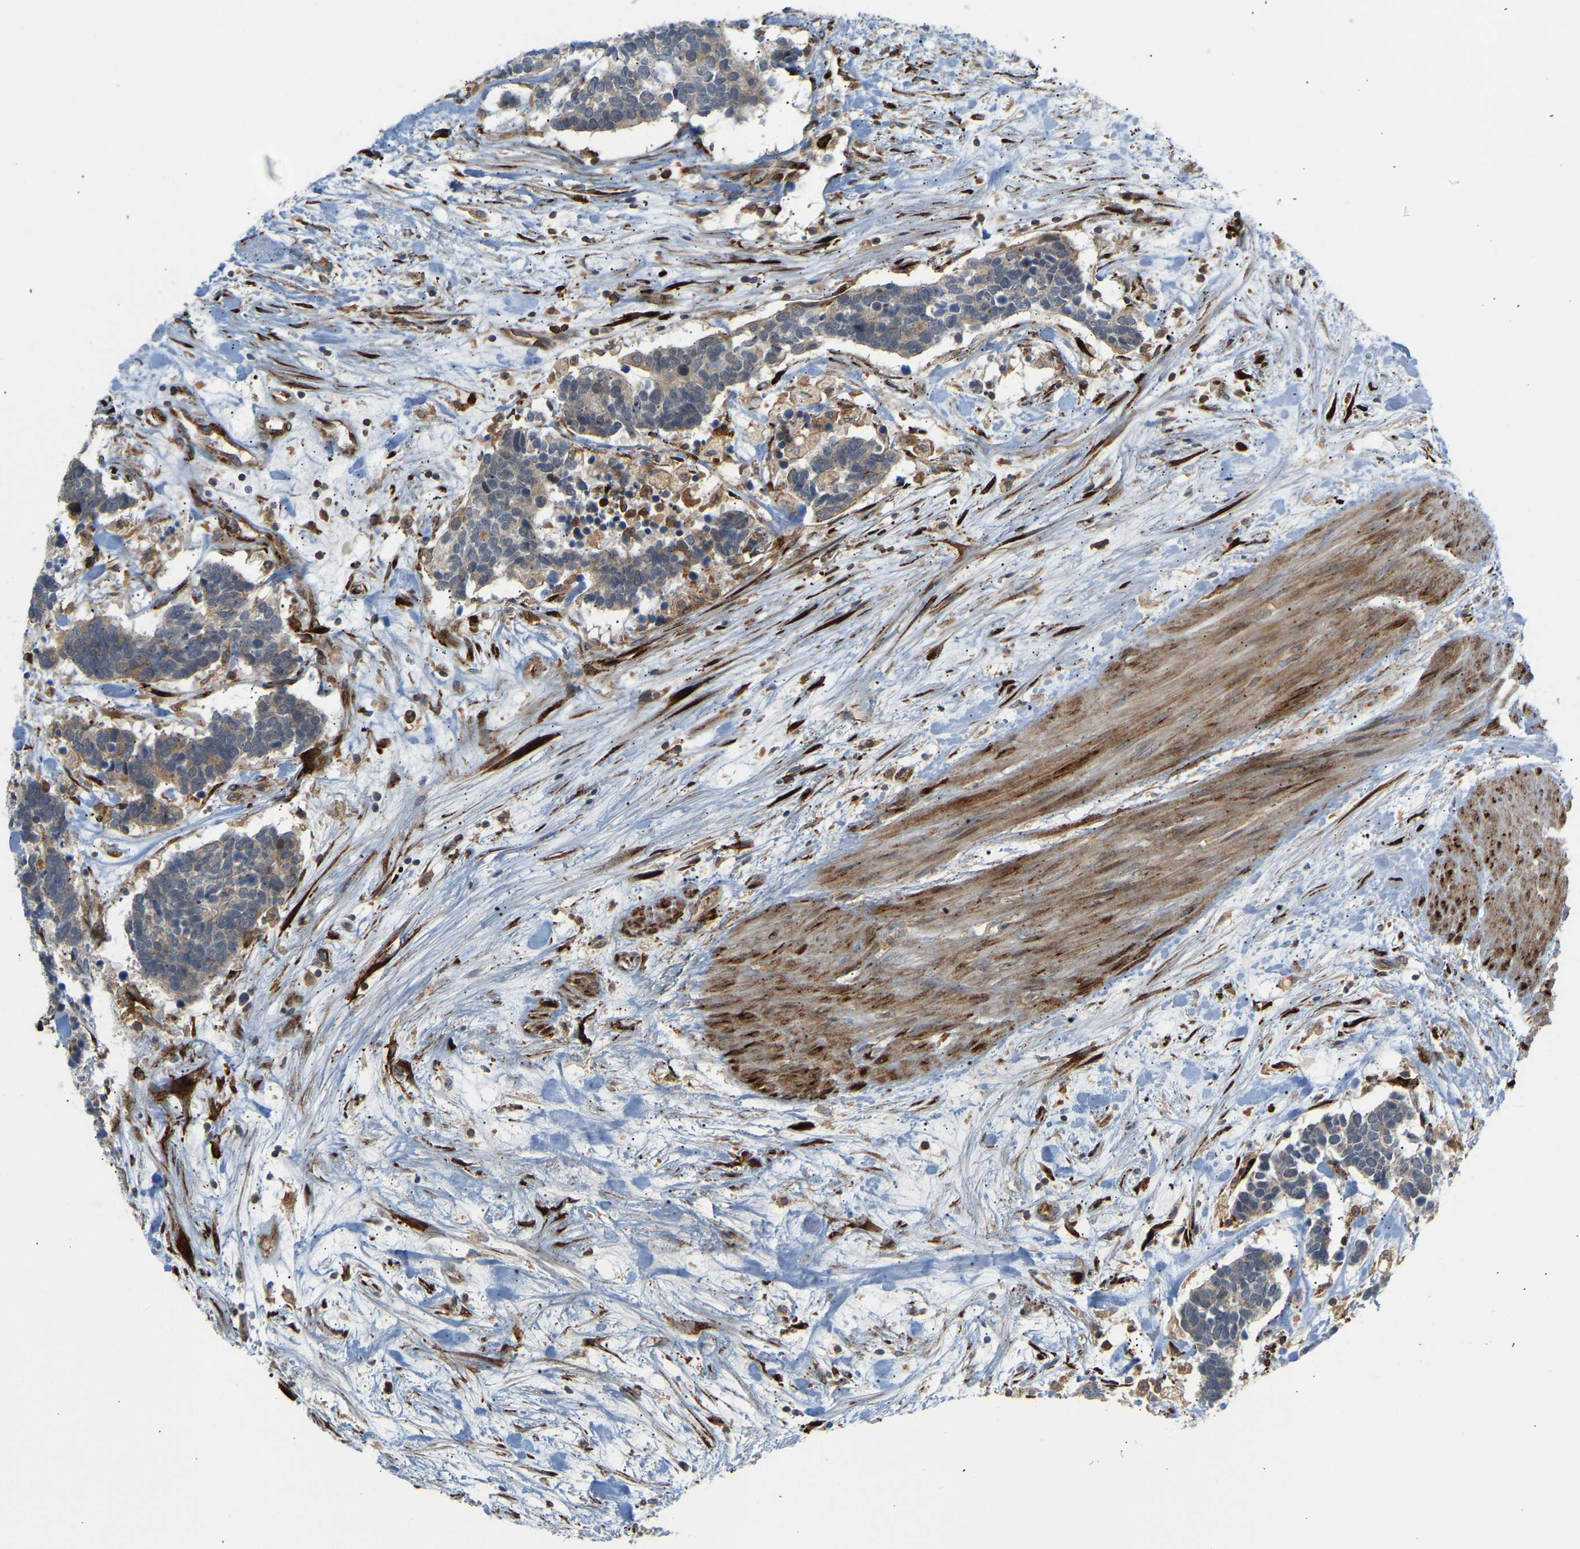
{"staining": {"intensity": "negative", "quantity": "none", "location": "none"}, "tissue": "carcinoid", "cell_type": "Tumor cells", "image_type": "cancer", "snomed": [{"axis": "morphology", "description": "Carcinoma, NOS"}, {"axis": "morphology", "description": "Carcinoid, malignant, NOS"}, {"axis": "topography", "description": "Urinary bladder"}], "caption": "Immunohistochemistry of human carcinoid exhibits no expression in tumor cells. (DAB (3,3'-diaminobenzidine) IHC, high magnification).", "gene": "PLCG2", "patient": {"sex": "male", "age": 57}}